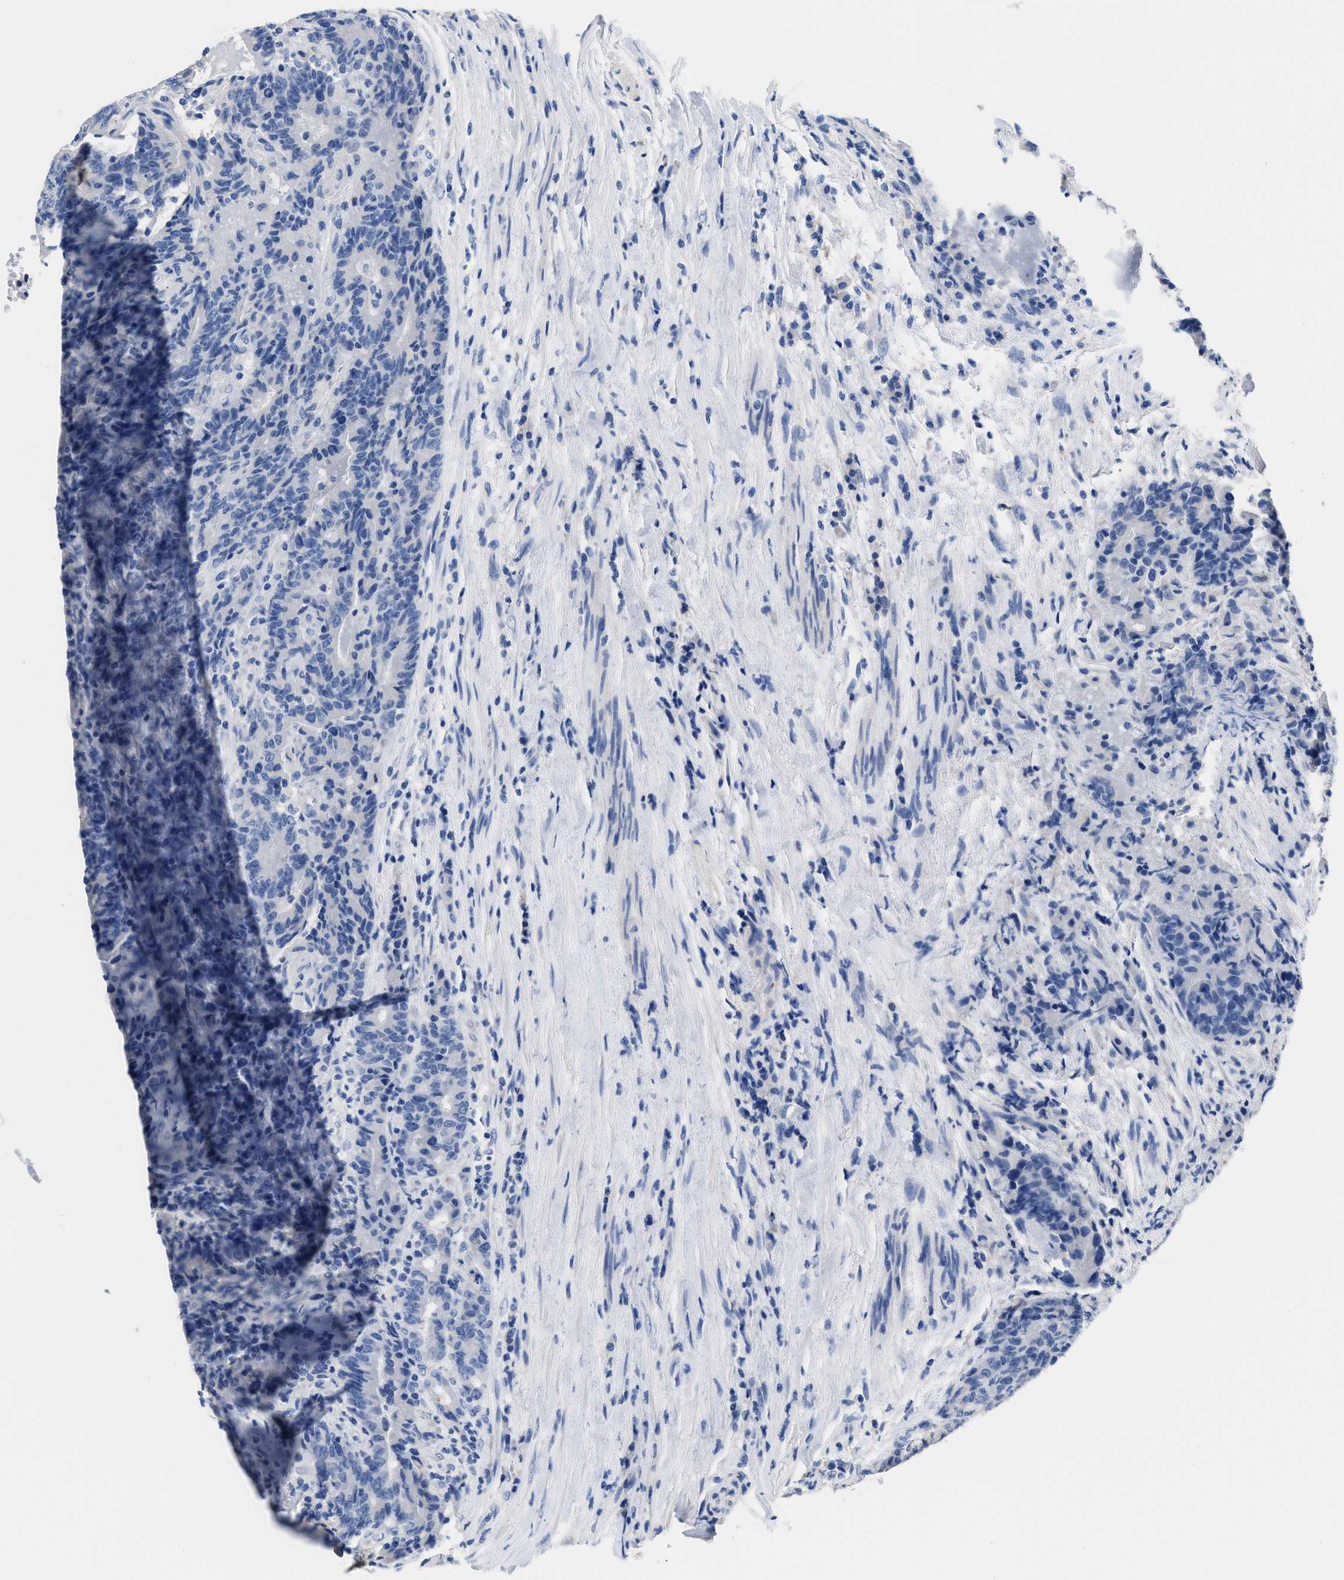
{"staining": {"intensity": "negative", "quantity": "none", "location": "none"}, "tissue": "colorectal cancer", "cell_type": "Tumor cells", "image_type": "cancer", "snomed": [{"axis": "morphology", "description": "Normal tissue, NOS"}, {"axis": "morphology", "description": "Adenocarcinoma, NOS"}, {"axis": "topography", "description": "Colon"}], "caption": "Protein analysis of colorectal cancer (adenocarcinoma) exhibits no significant expression in tumor cells.", "gene": "SLFN13", "patient": {"sex": "female", "age": 75}}